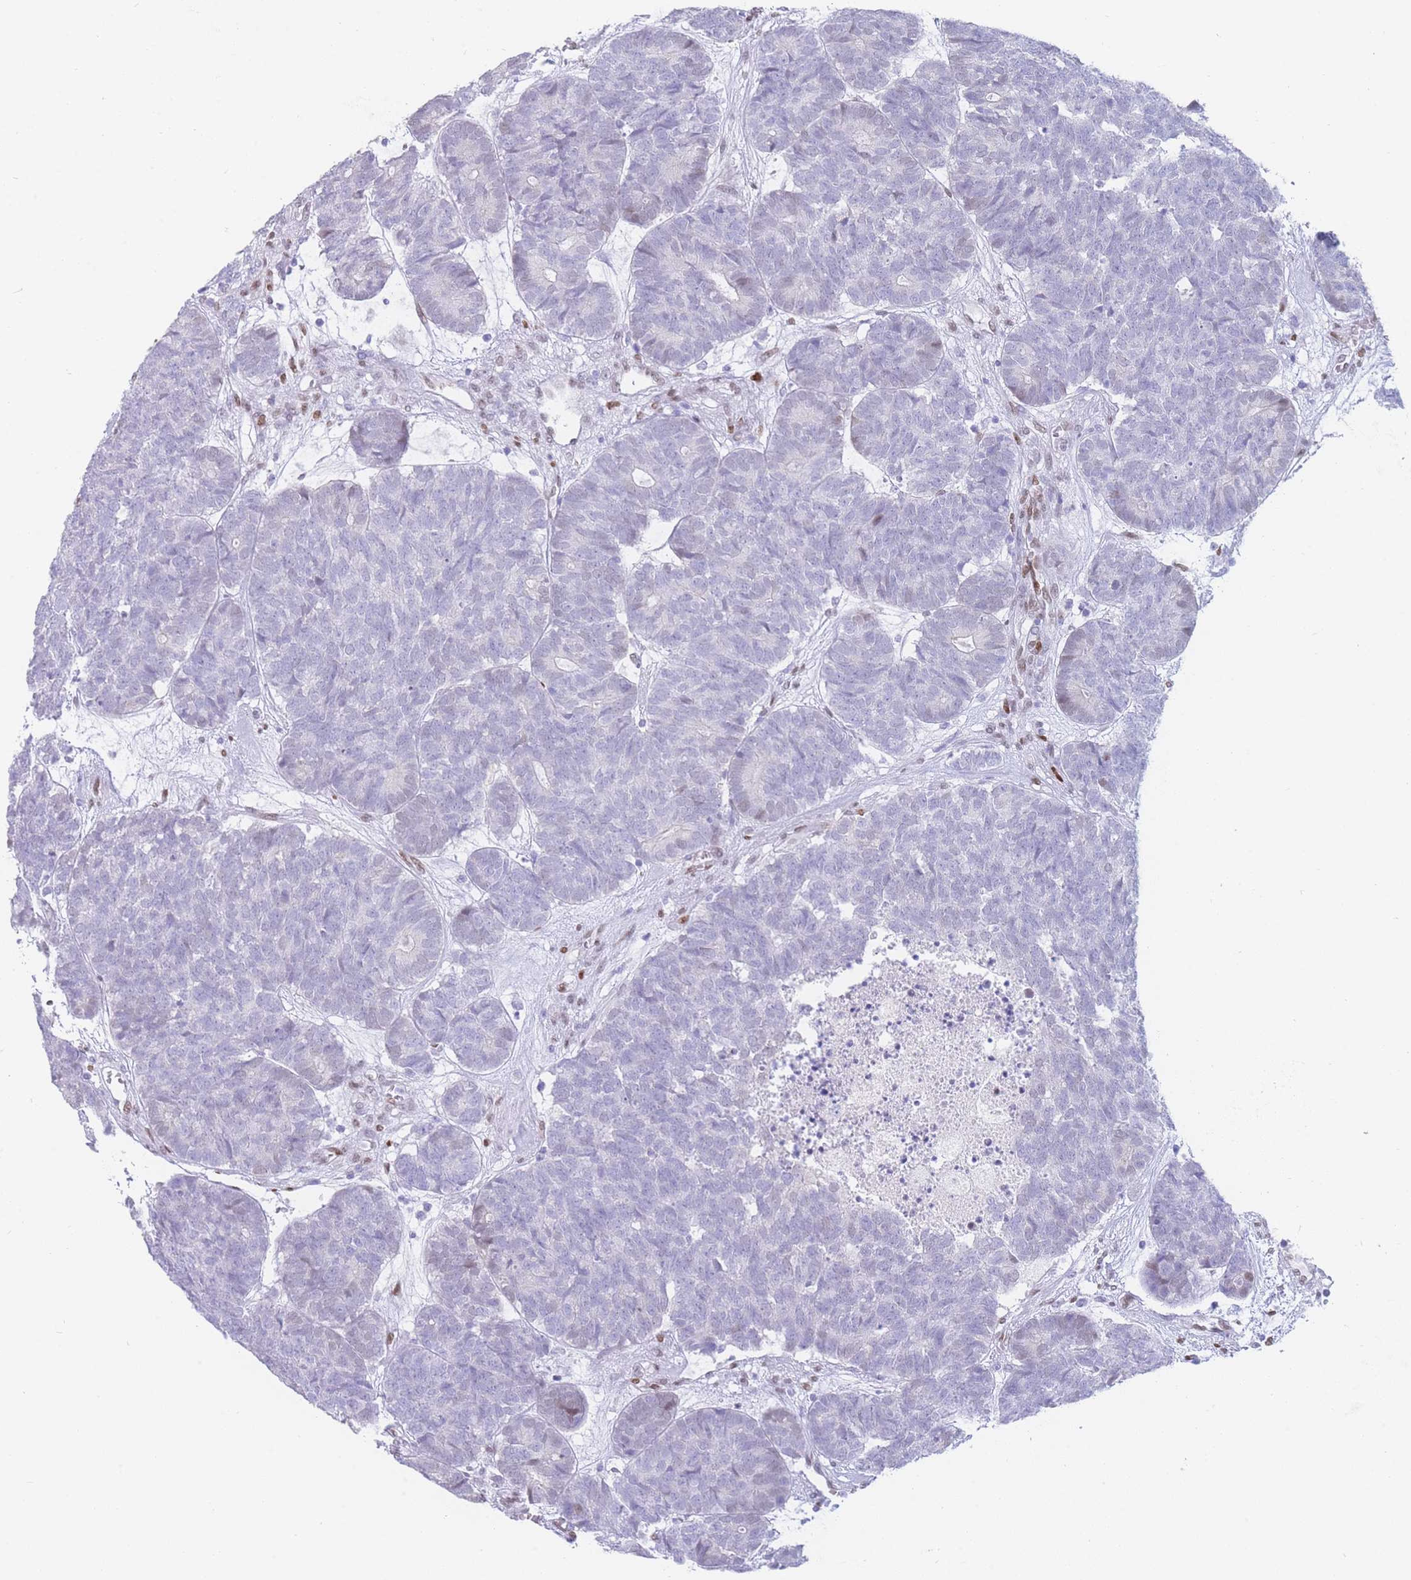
{"staining": {"intensity": "negative", "quantity": "none", "location": "none"}, "tissue": "head and neck cancer", "cell_type": "Tumor cells", "image_type": "cancer", "snomed": [{"axis": "morphology", "description": "Adenocarcinoma, NOS"}, {"axis": "topography", "description": "Head-Neck"}], "caption": "Immunohistochemistry photomicrograph of neoplastic tissue: human head and neck adenocarcinoma stained with DAB shows no significant protein staining in tumor cells.", "gene": "PSMB5", "patient": {"sex": "female", "age": 81}}